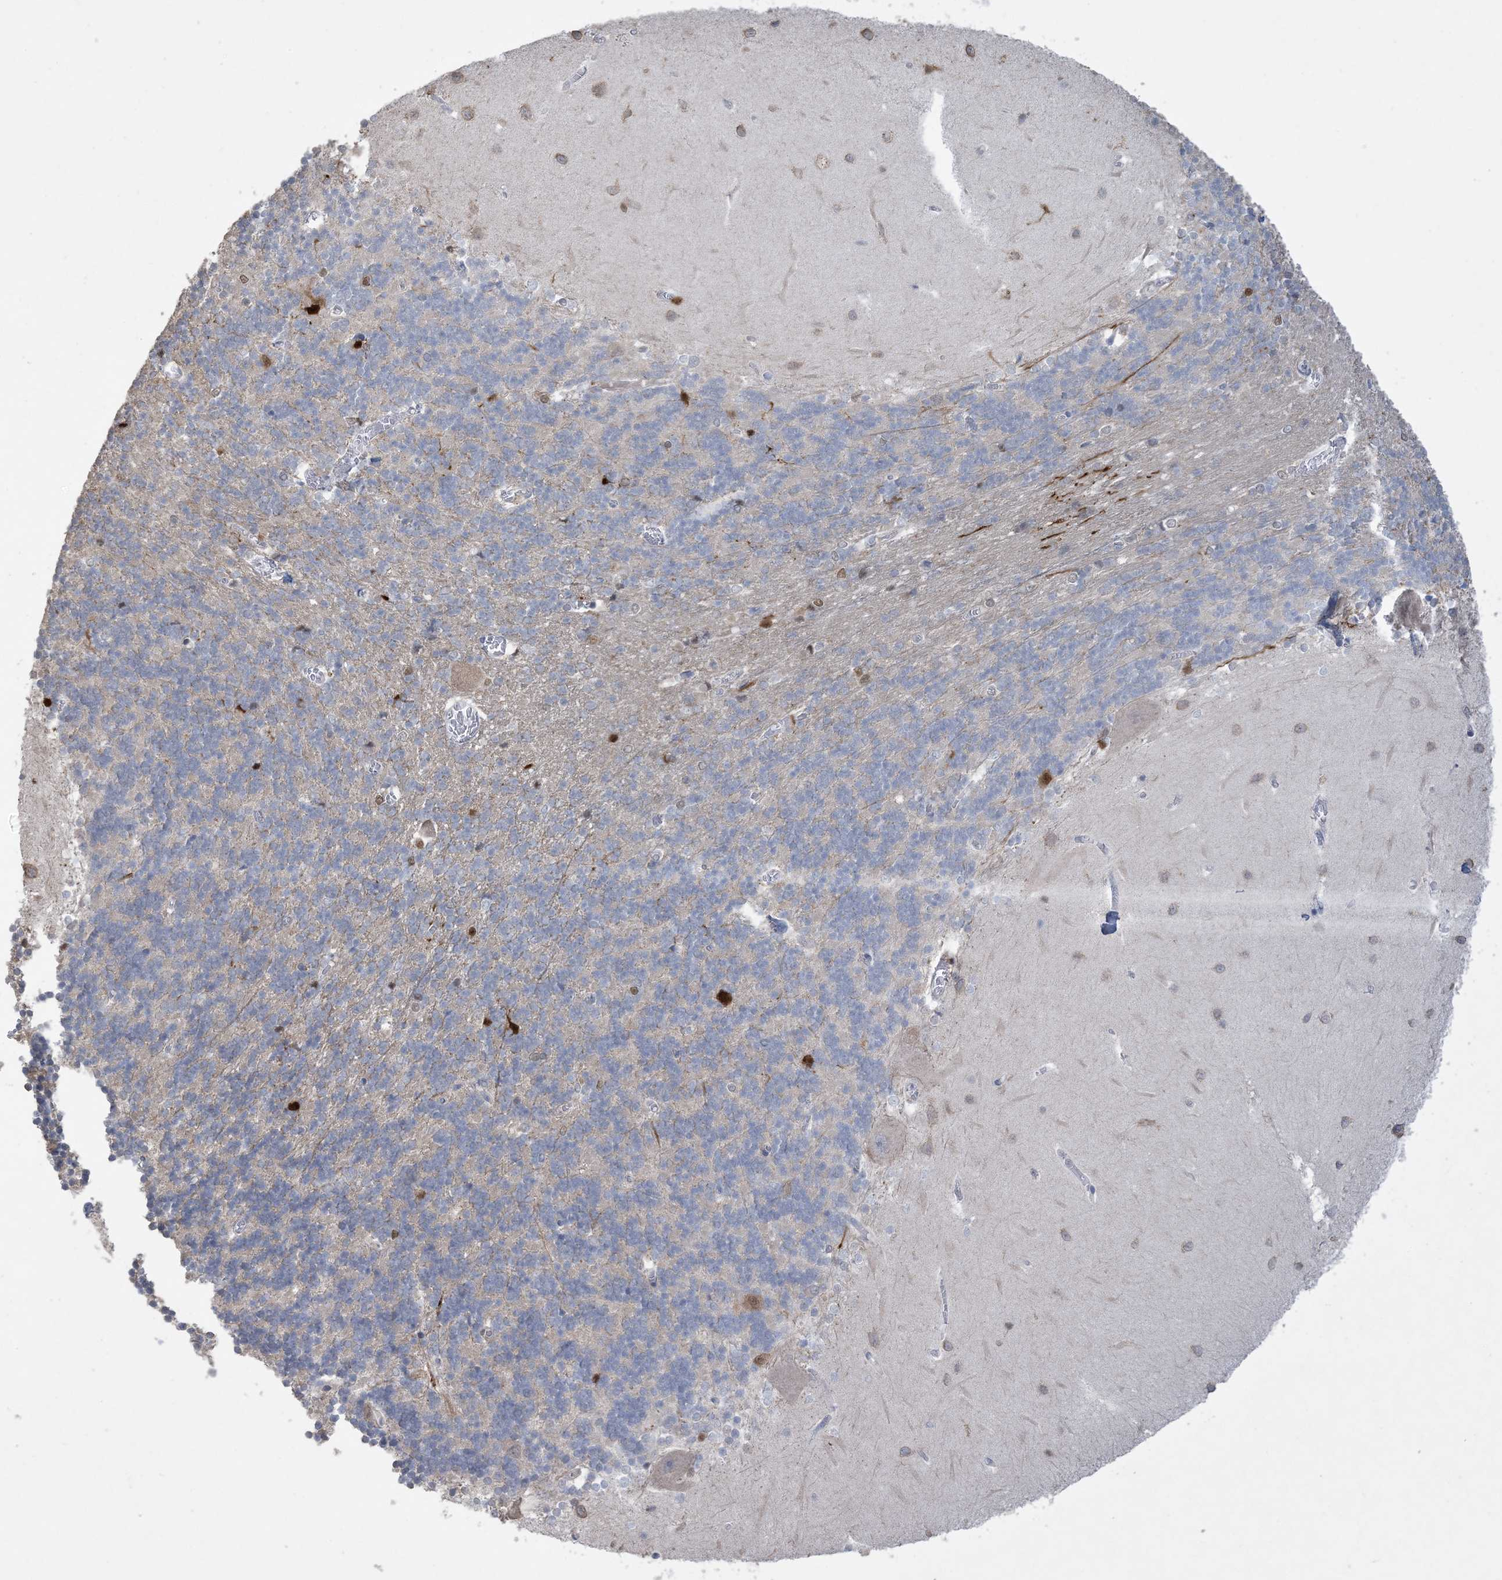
{"staining": {"intensity": "negative", "quantity": "none", "location": "none"}, "tissue": "cerebellum", "cell_type": "Cells in granular layer", "image_type": "normal", "snomed": [{"axis": "morphology", "description": "Normal tissue, NOS"}, {"axis": "topography", "description": "Cerebellum"}], "caption": "Cells in granular layer are negative for brown protein staining in benign cerebellum.", "gene": "HMGCS1", "patient": {"sex": "male", "age": 37}}